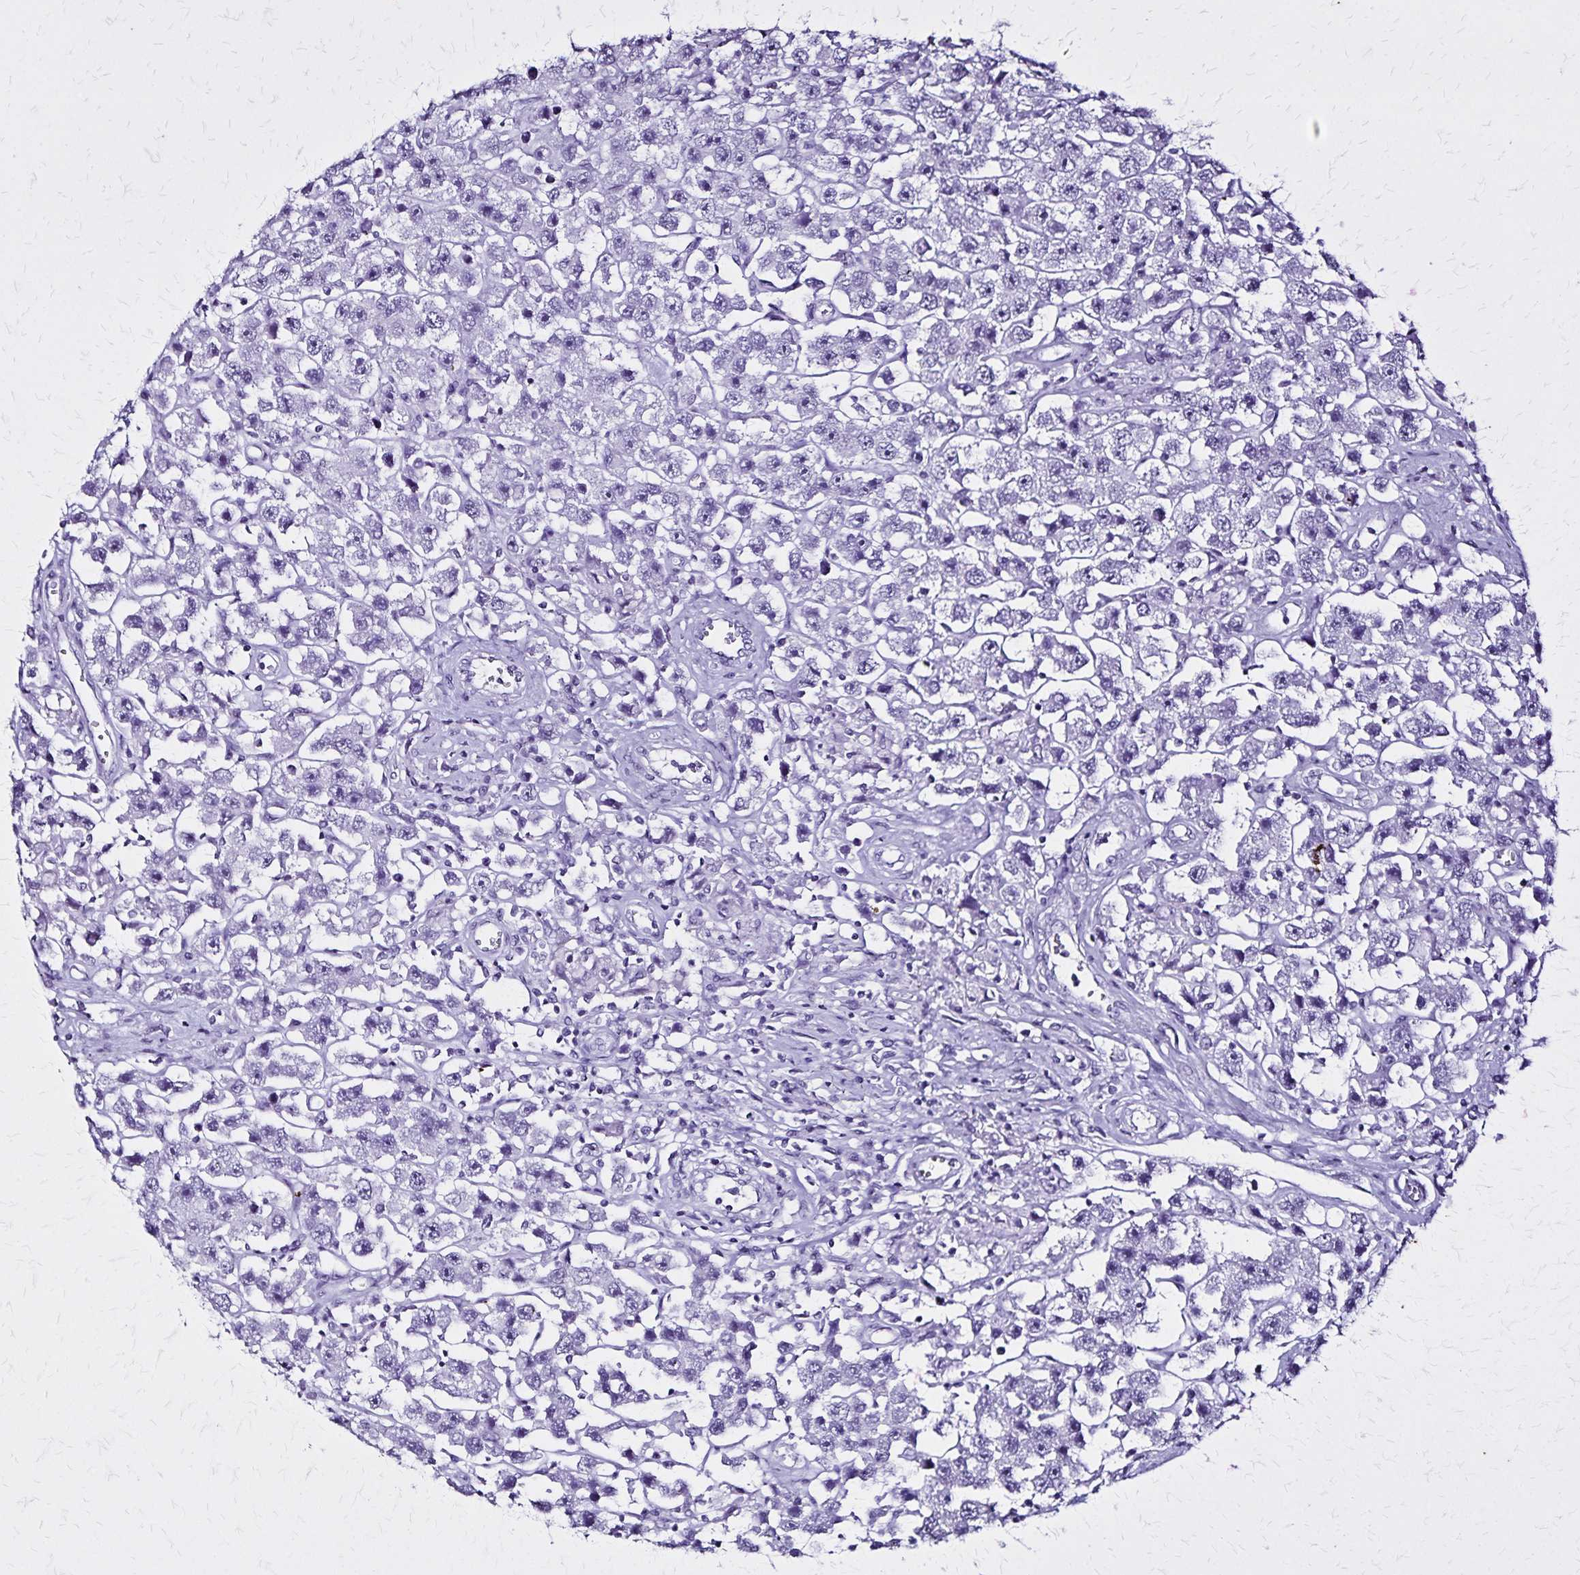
{"staining": {"intensity": "negative", "quantity": "none", "location": "none"}, "tissue": "testis cancer", "cell_type": "Tumor cells", "image_type": "cancer", "snomed": [{"axis": "morphology", "description": "Seminoma, NOS"}, {"axis": "topography", "description": "Testis"}], "caption": "Seminoma (testis) was stained to show a protein in brown. There is no significant expression in tumor cells.", "gene": "KRT2", "patient": {"sex": "male", "age": 45}}